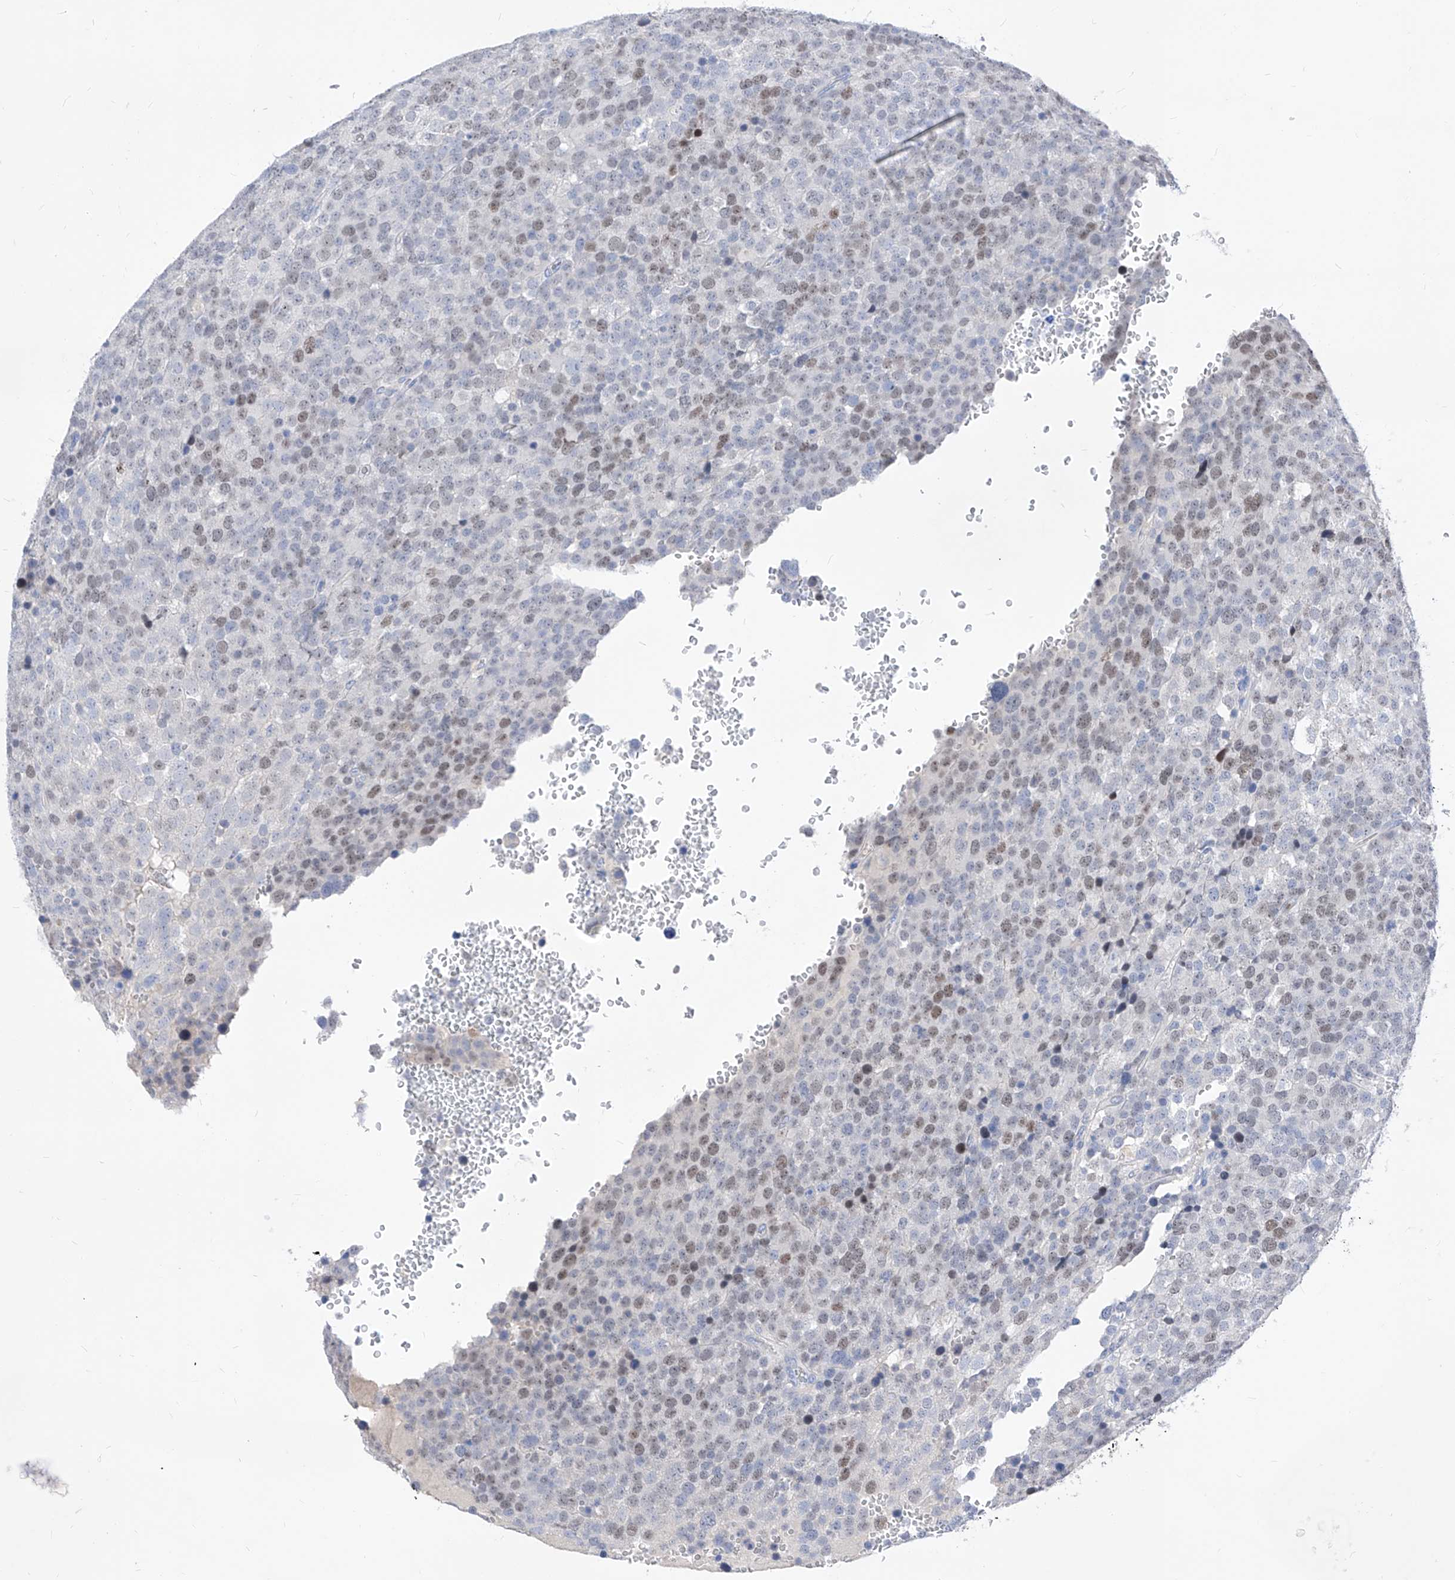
{"staining": {"intensity": "weak", "quantity": "25%-75%", "location": "nuclear"}, "tissue": "testis cancer", "cell_type": "Tumor cells", "image_type": "cancer", "snomed": [{"axis": "morphology", "description": "Seminoma, NOS"}, {"axis": "topography", "description": "Testis"}], "caption": "Immunohistochemistry (IHC) (DAB (3,3'-diaminobenzidine)) staining of human testis seminoma shows weak nuclear protein expression in about 25%-75% of tumor cells.", "gene": "VAX1", "patient": {"sex": "male", "age": 71}}